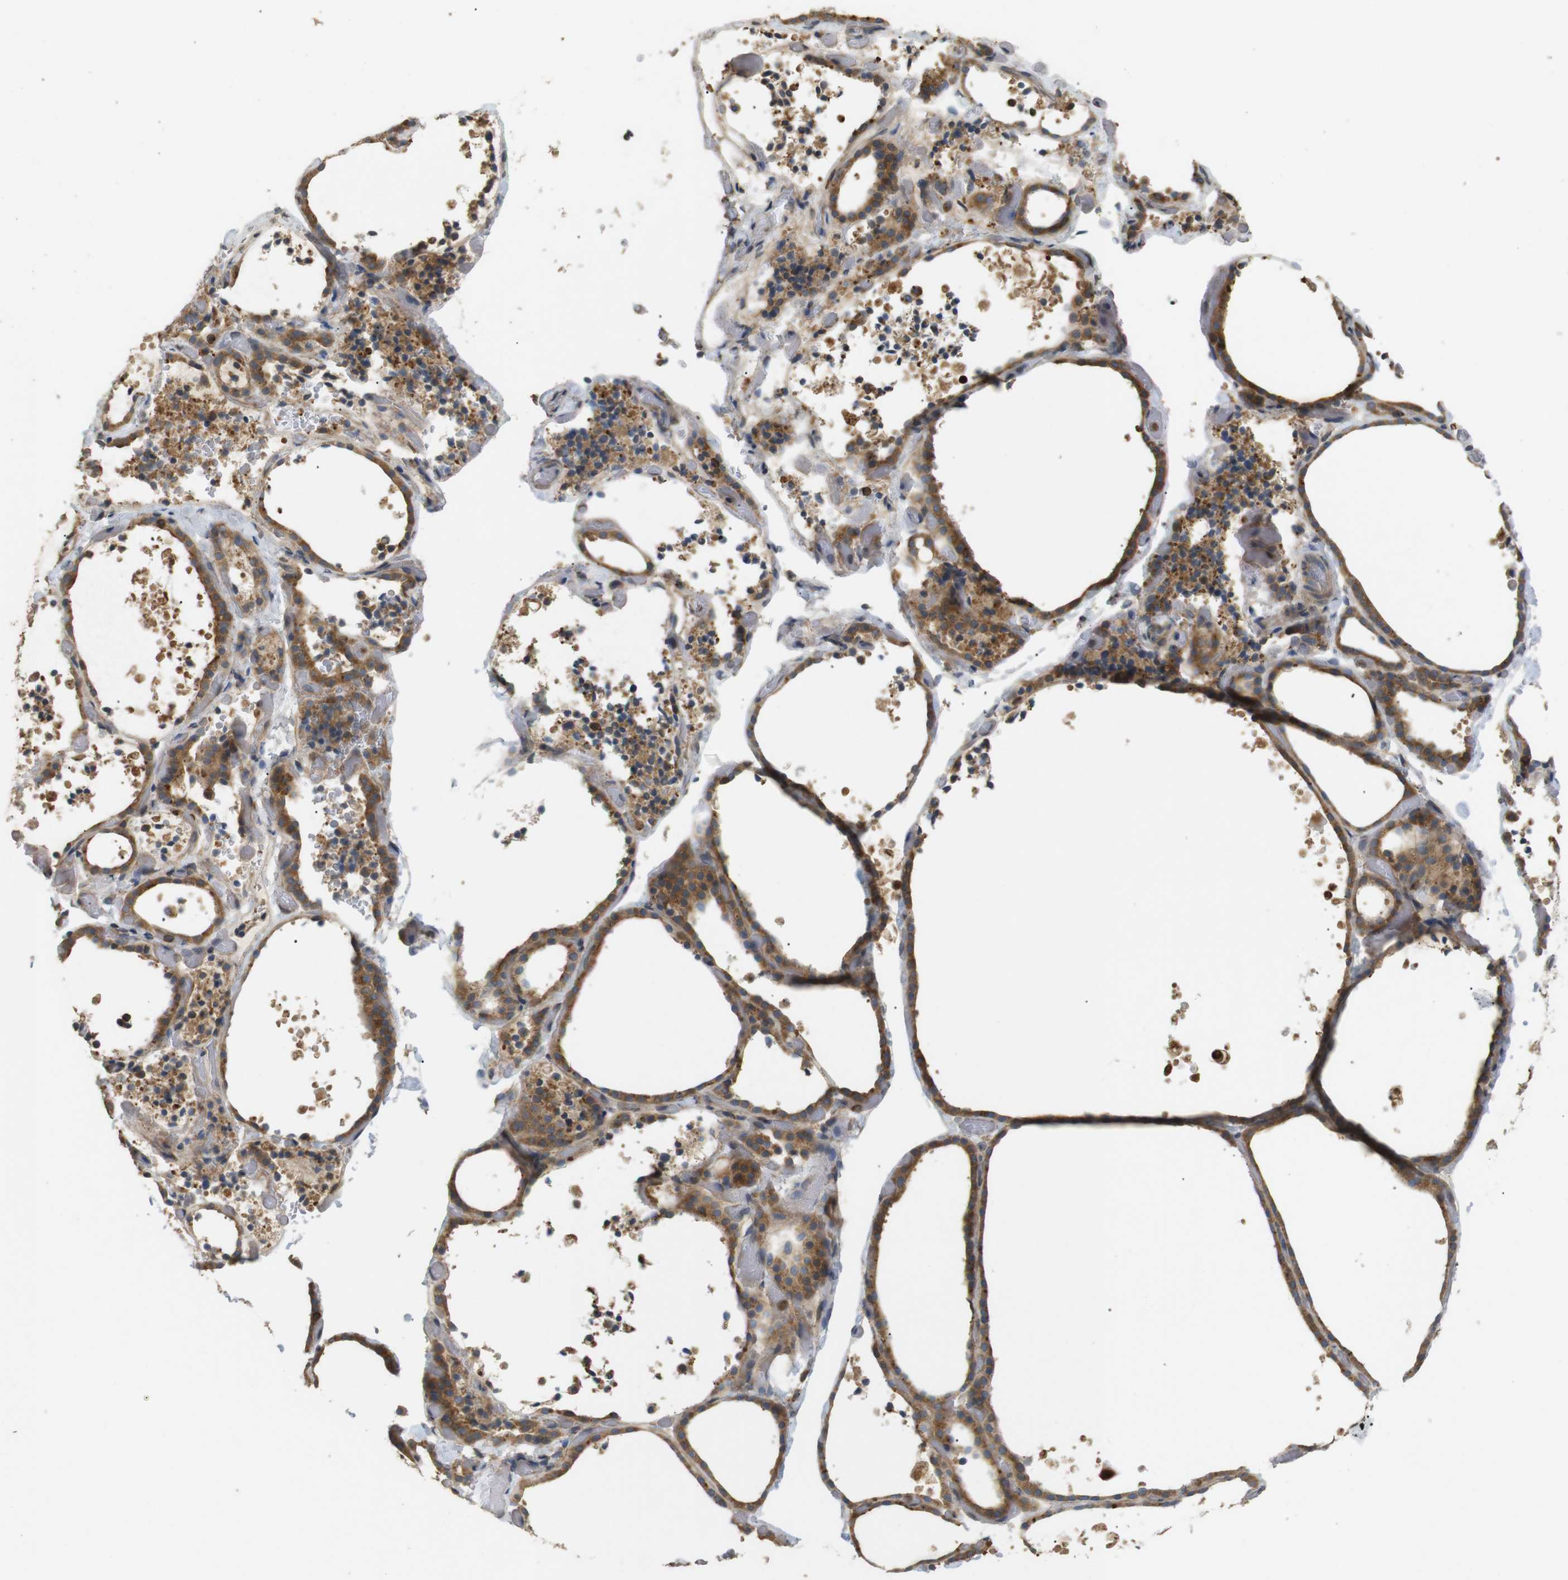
{"staining": {"intensity": "moderate", "quantity": ">75%", "location": "cytoplasmic/membranous"}, "tissue": "thyroid gland", "cell_type": "Glandular cells", "image_type": "normal", "snomed": [{"axis": "morphology", "description": "Normal tissue, NOS"}, {"axis": "topography", "description": "Thyroid gland"}], "caption": "Immunohistochemical staining of normal thyroid gland reveals medium levels of moderate cytoplasmic/membranous positivity in about >75% of glandular cells. The protein of interest is stained brown, and the nuclei are stained in blue (DAB (3,3'-diaminobenzidine) IHC with brightfield microscopy, high magnification).", "gene": "KSR1", "patient": {"sex": "female", "age": 44}}